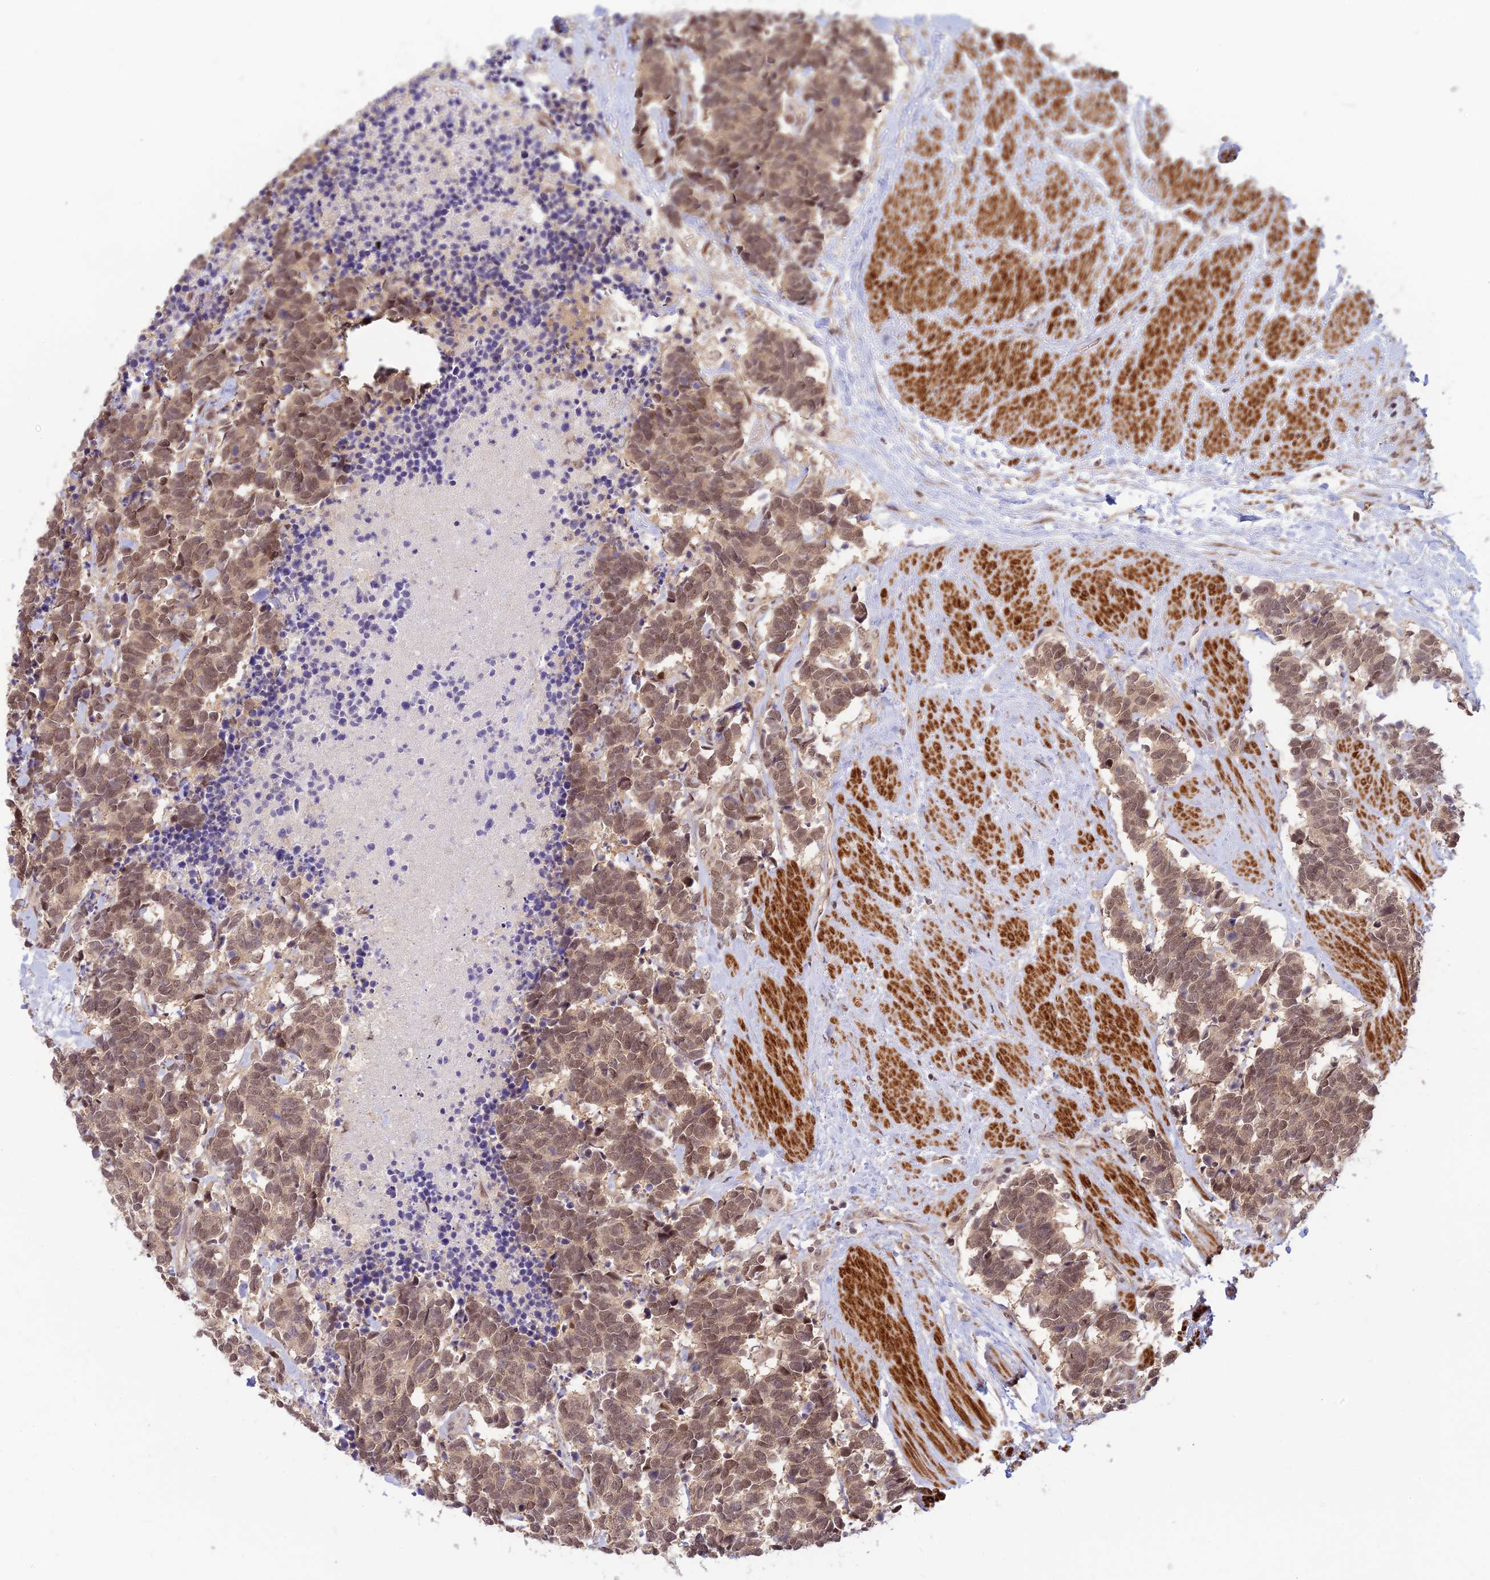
{"staining": {"intensity": "moderate", "quantity": ">75%", "location": "nuclear"}, "tissue": "carcinoid", "cell_type": "Tumor cells", "image_type": "cancer", "snomed": [{"axis": "morphology", "description": "Carcinoma, NOS"}, {"axis": "morphology", "description": "Carcinoid, malignant, NOS"}, {"axis": "topography", "description": "Prostate"}], "caption": "IHC staining of carcinoid, which displays medium levels of moderate nuclear staining in approximately >75% of tumor cells indicating moderate nuclear protein expression. The staining was performed using DAB (brown) for protein detection and nuclei were counterstained in hematoxylin (blue).", "gene": "ASPDH", "patient": {"sex": "male", "age": 57}}